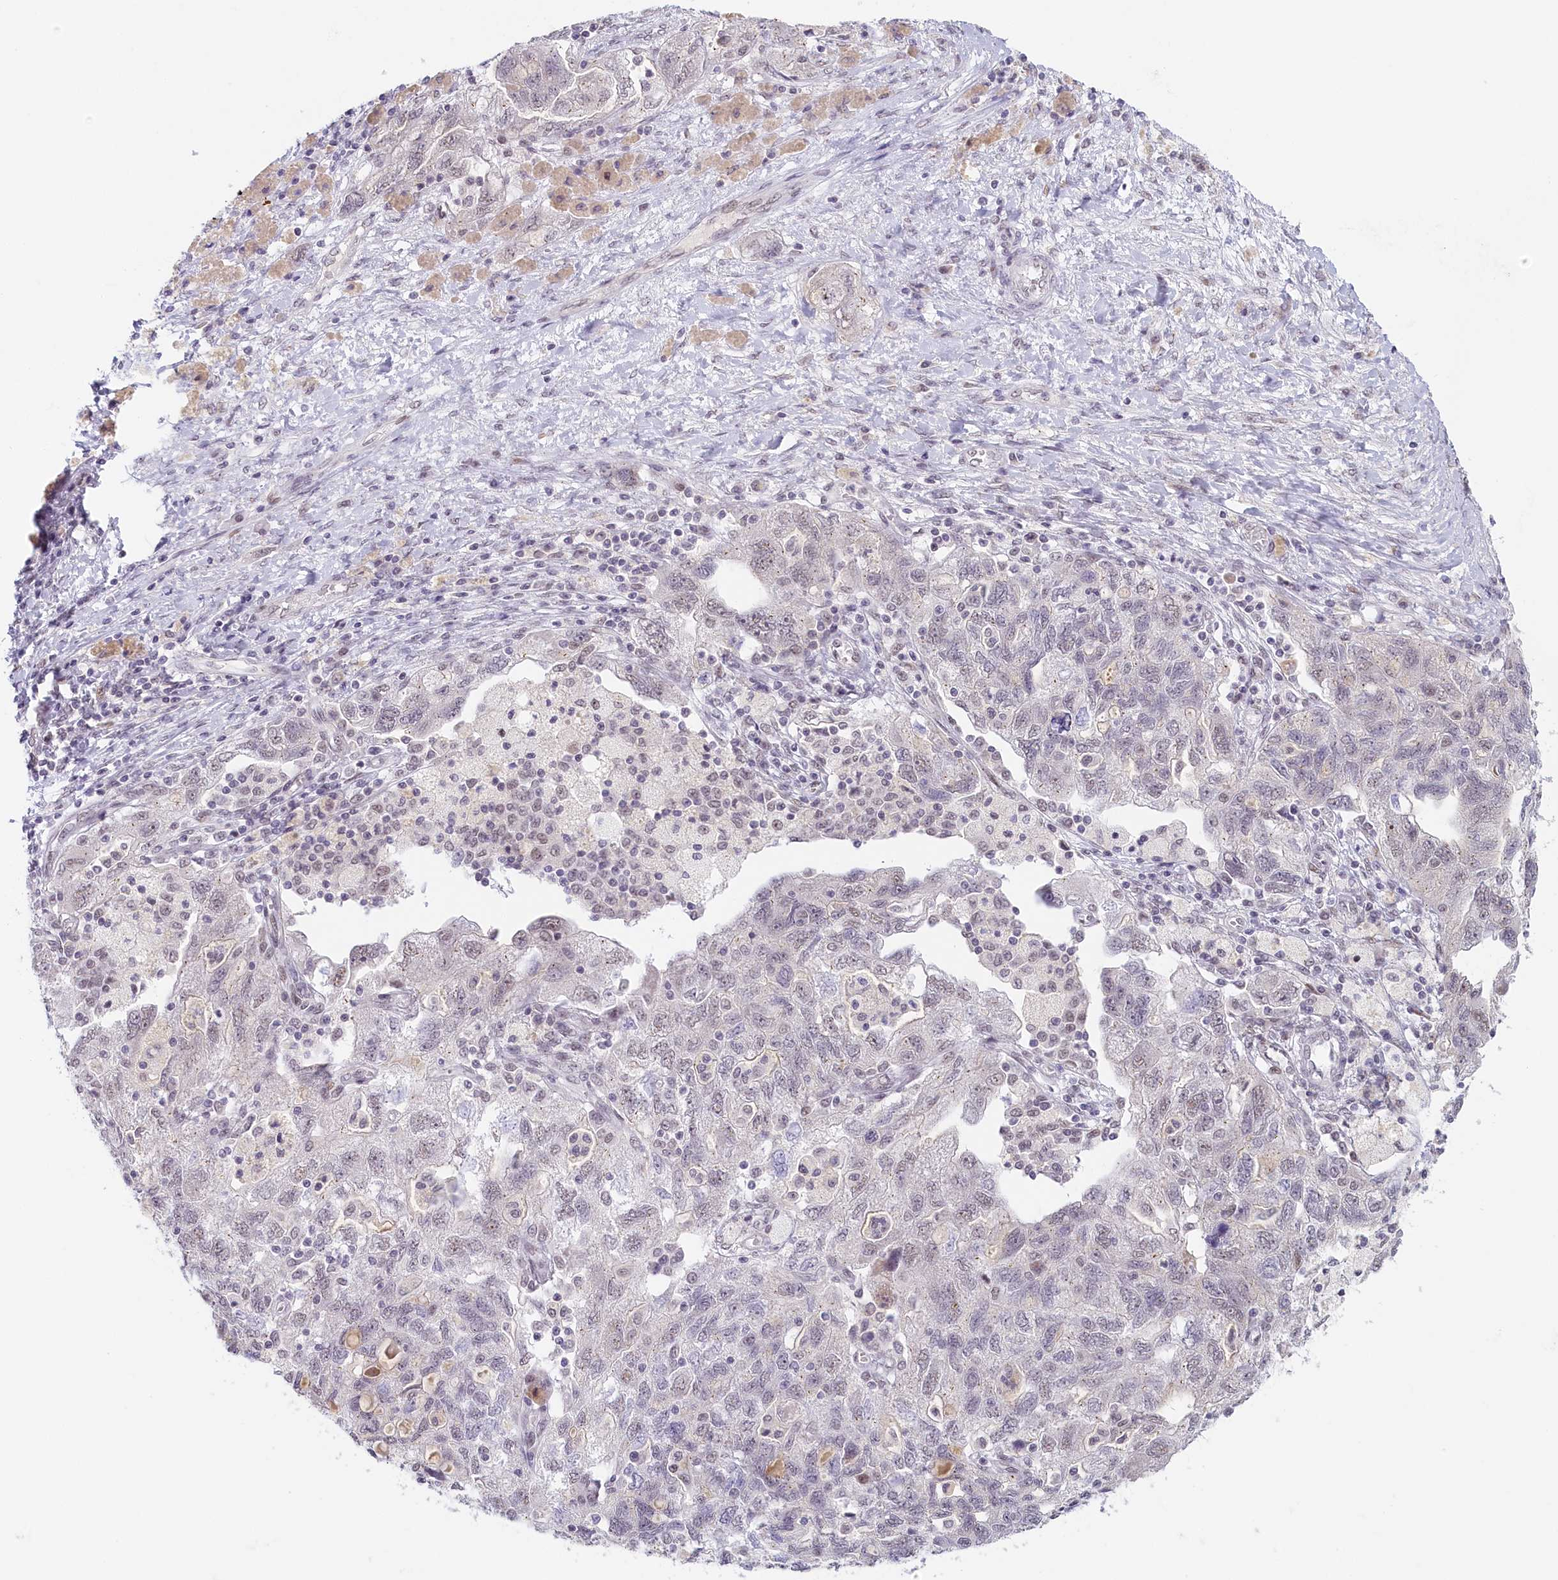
{"staining": {"intensity": "weak", "quantity": "<25%", "location": "nuclear"}, "tissue": "ovarian cancer", "cell_type": "Tumor cells", "image_type": "cancer", "snomed": [{"axis": "morphology", "description": "Carcinoma, NOS"}, {"axis": "morphology", "description": "Cystadenocarcinoma, serous, NOS"}, {"axis": "topography", "description": "Ovary"}], "caption": "There is no significant expression in tumor cells of serous cystadenocarcinoma (ovarian).", "gene": "SEC31B", "patient": {"sex": "female", "age": 69}}